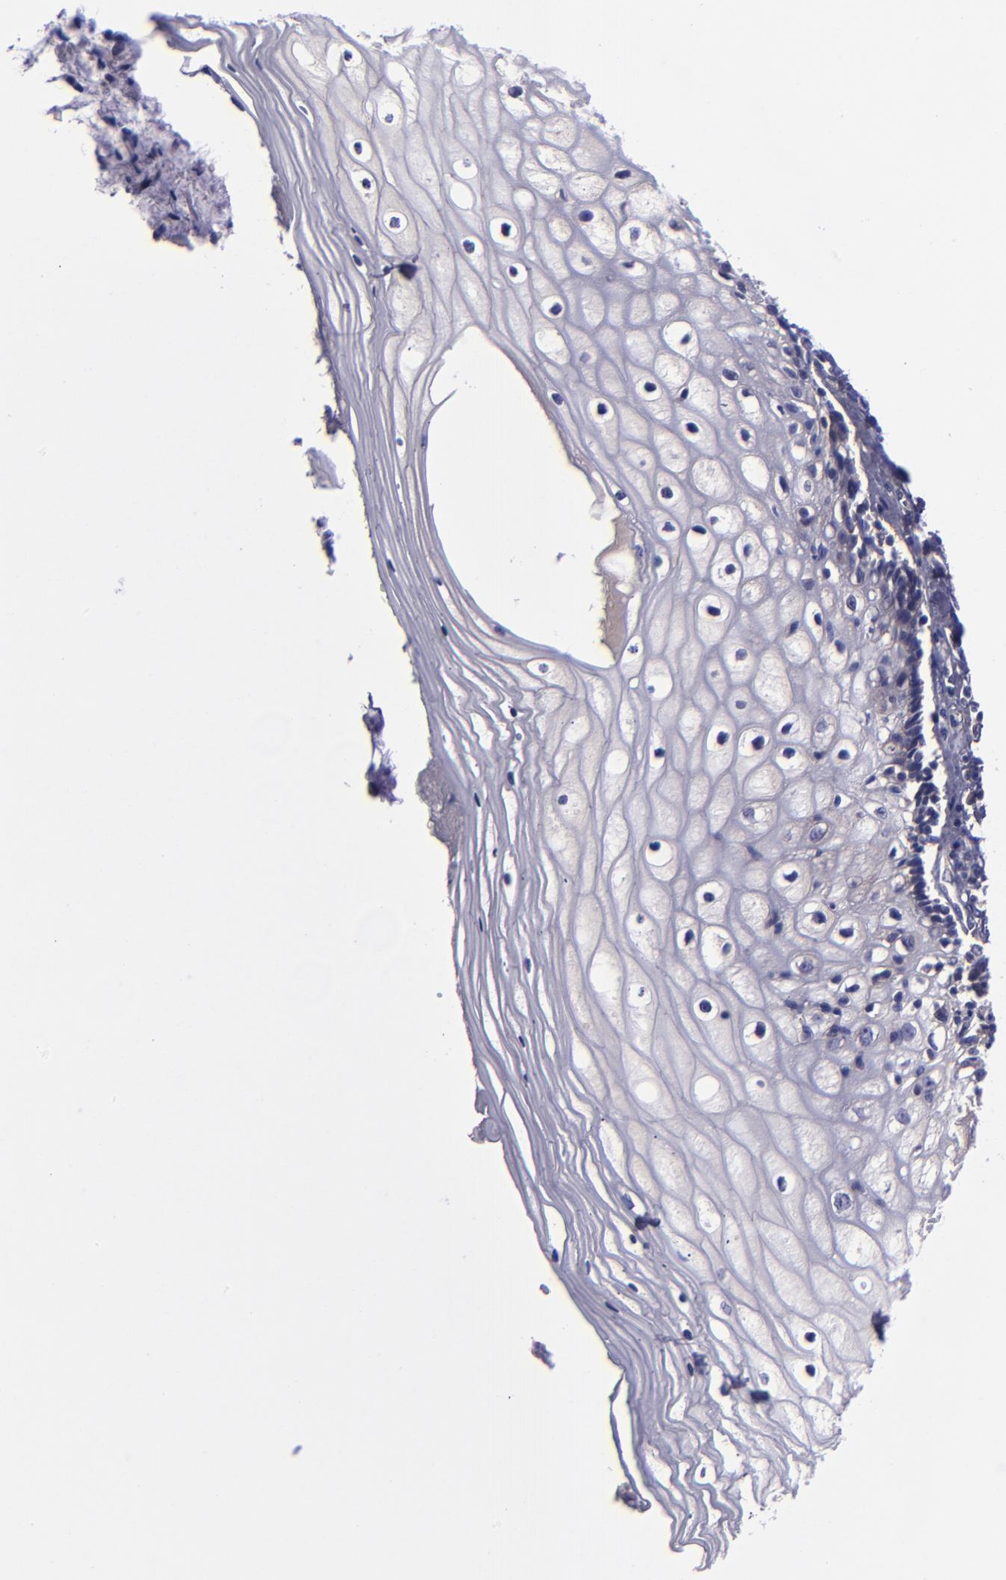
{"staining": {"intensity": "negative", "quantity": "none", "location": "none"}, "tissue": "vagina", "cell_type": "Squamous epithelial cells", "image_type": "normal", "snomed": [{"axis": "morphology", "description": "Normal tissue, NOS"}, {"axis": "topography", "description": "Vagina"}], "caption": "Immunohistochemical staining of normal human vagina demonstrates no significant positivity in squamous epithelial cells.", "gene": "CARS1", "patient": {"sex": "female", "age": 46}}